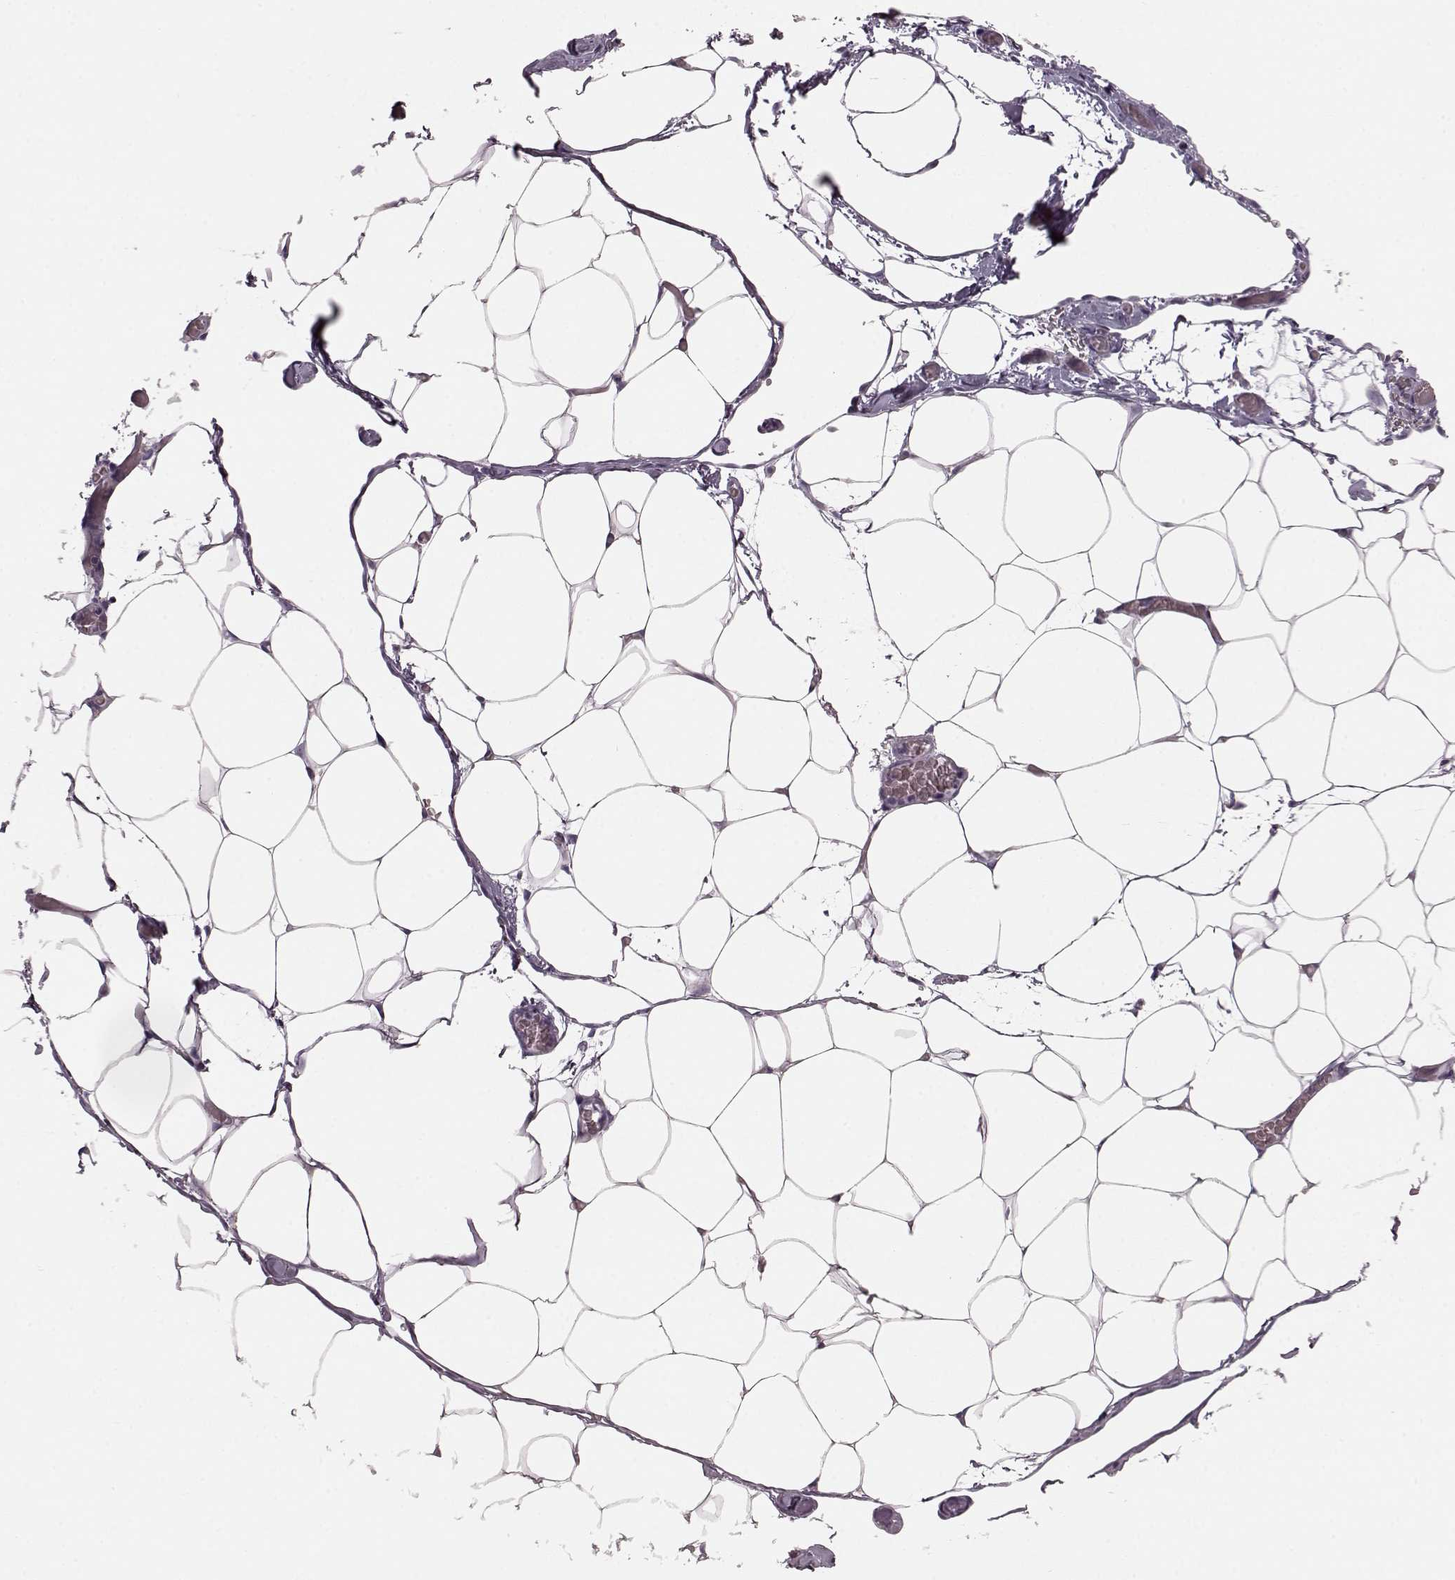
{"staining": {"intensity": "negative", "quantity": "none", "location": "none"}, "tissue": "adipose tissue", "cell_type": "Adipocytes", "image_type": "normal", "snomed": [{"axis": "morphology", "description": "Normal tissue, NOS"}, {"axis": "topography", "description": "Adipose tissue"}], "caption": "Immunohistochemistry image of benign adipose tissue: human adipose tissue stained with DAB exhibits no significant protein positivity in adipocytes.", "gene": "CRYBA2", "patient": {"sex": "male", "age": 57}}